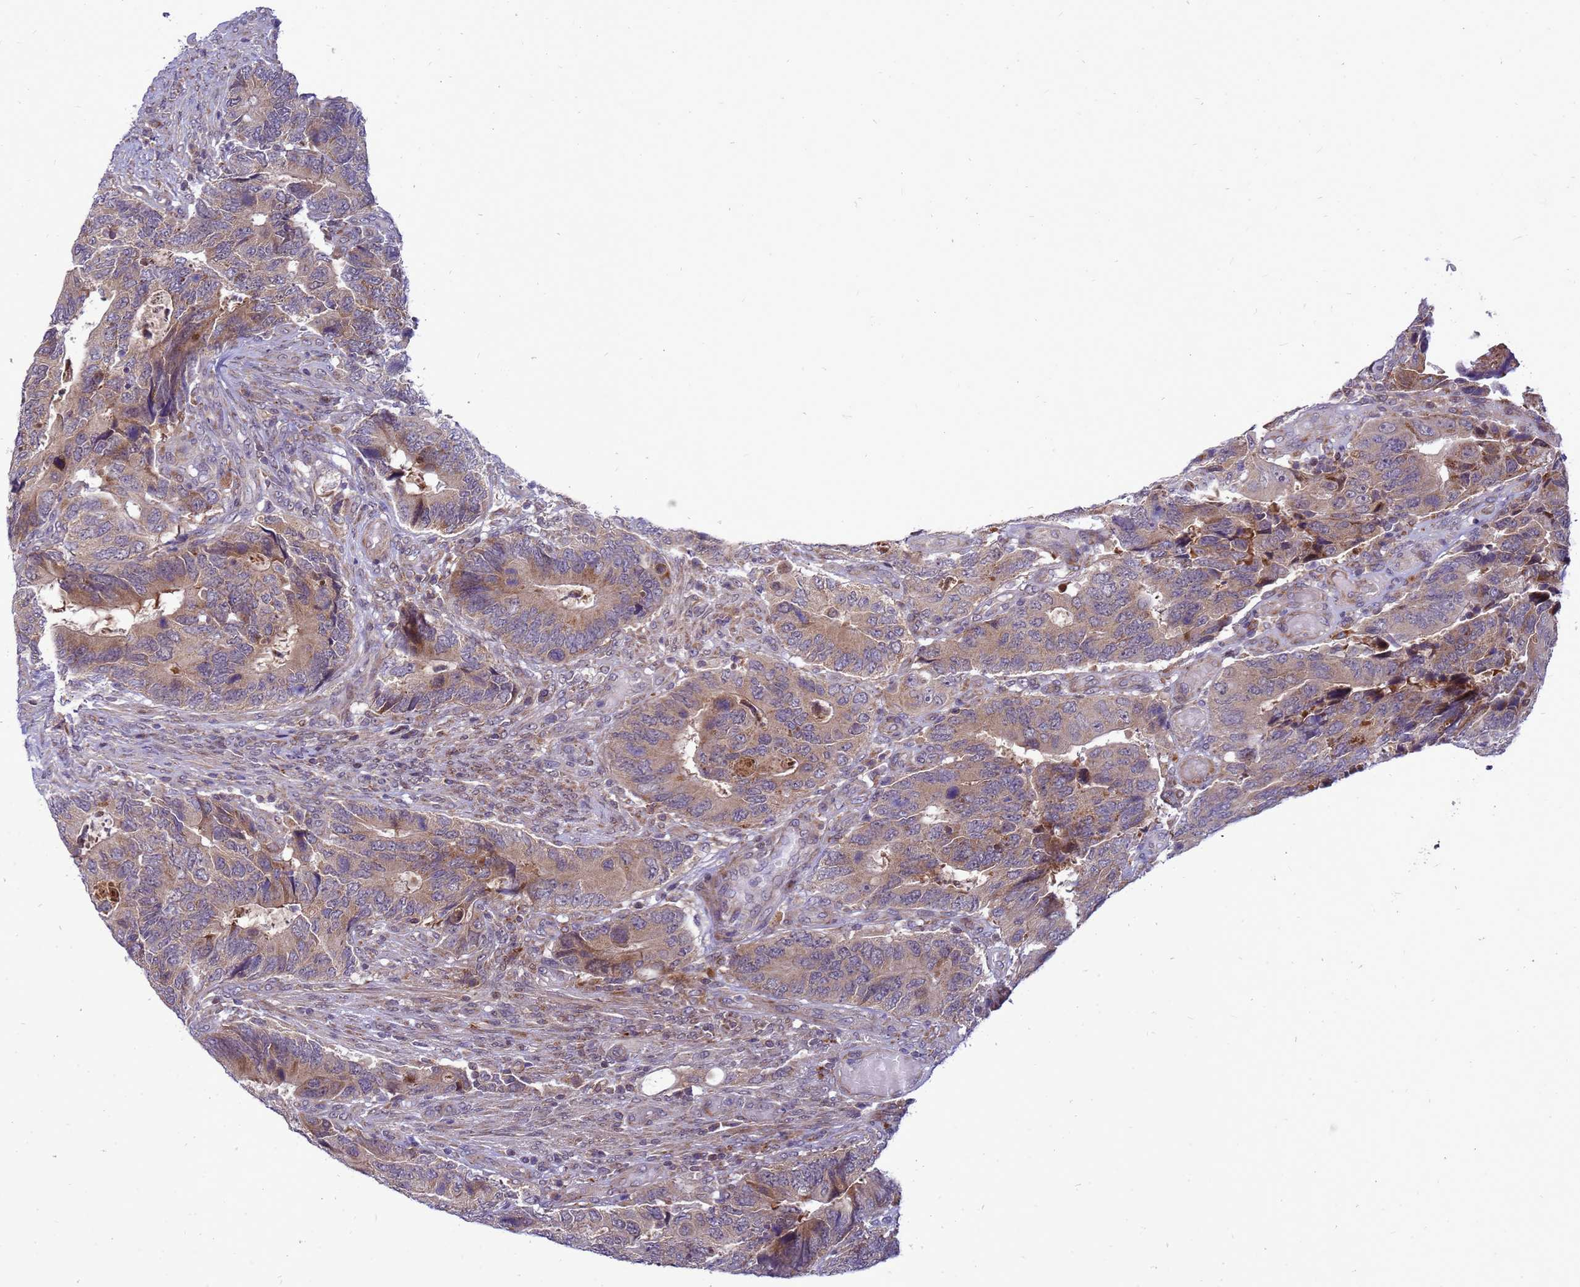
{"staining": {"intensity": "weak", "quantity": ">75%", "location": "cytoplasmic/membranous"}, "tissue": "colorectal cancer", "cell_type": "Tumor cells", "image_type": "cancer", "snomed": [{"axis": "morphology", "description": "Adenocarcinoma, NOS"}, {"axis": "topography", "description": "Colon"}], "caption": "Human colorectal adenocarcinoma stained for a protein (brown) demonstrates weak cytoplasmic/membranous positive staining in approximately >75% of tumor cells.", "gene": "C12orf43", "patient": {"sex": "male", "age": 87}}